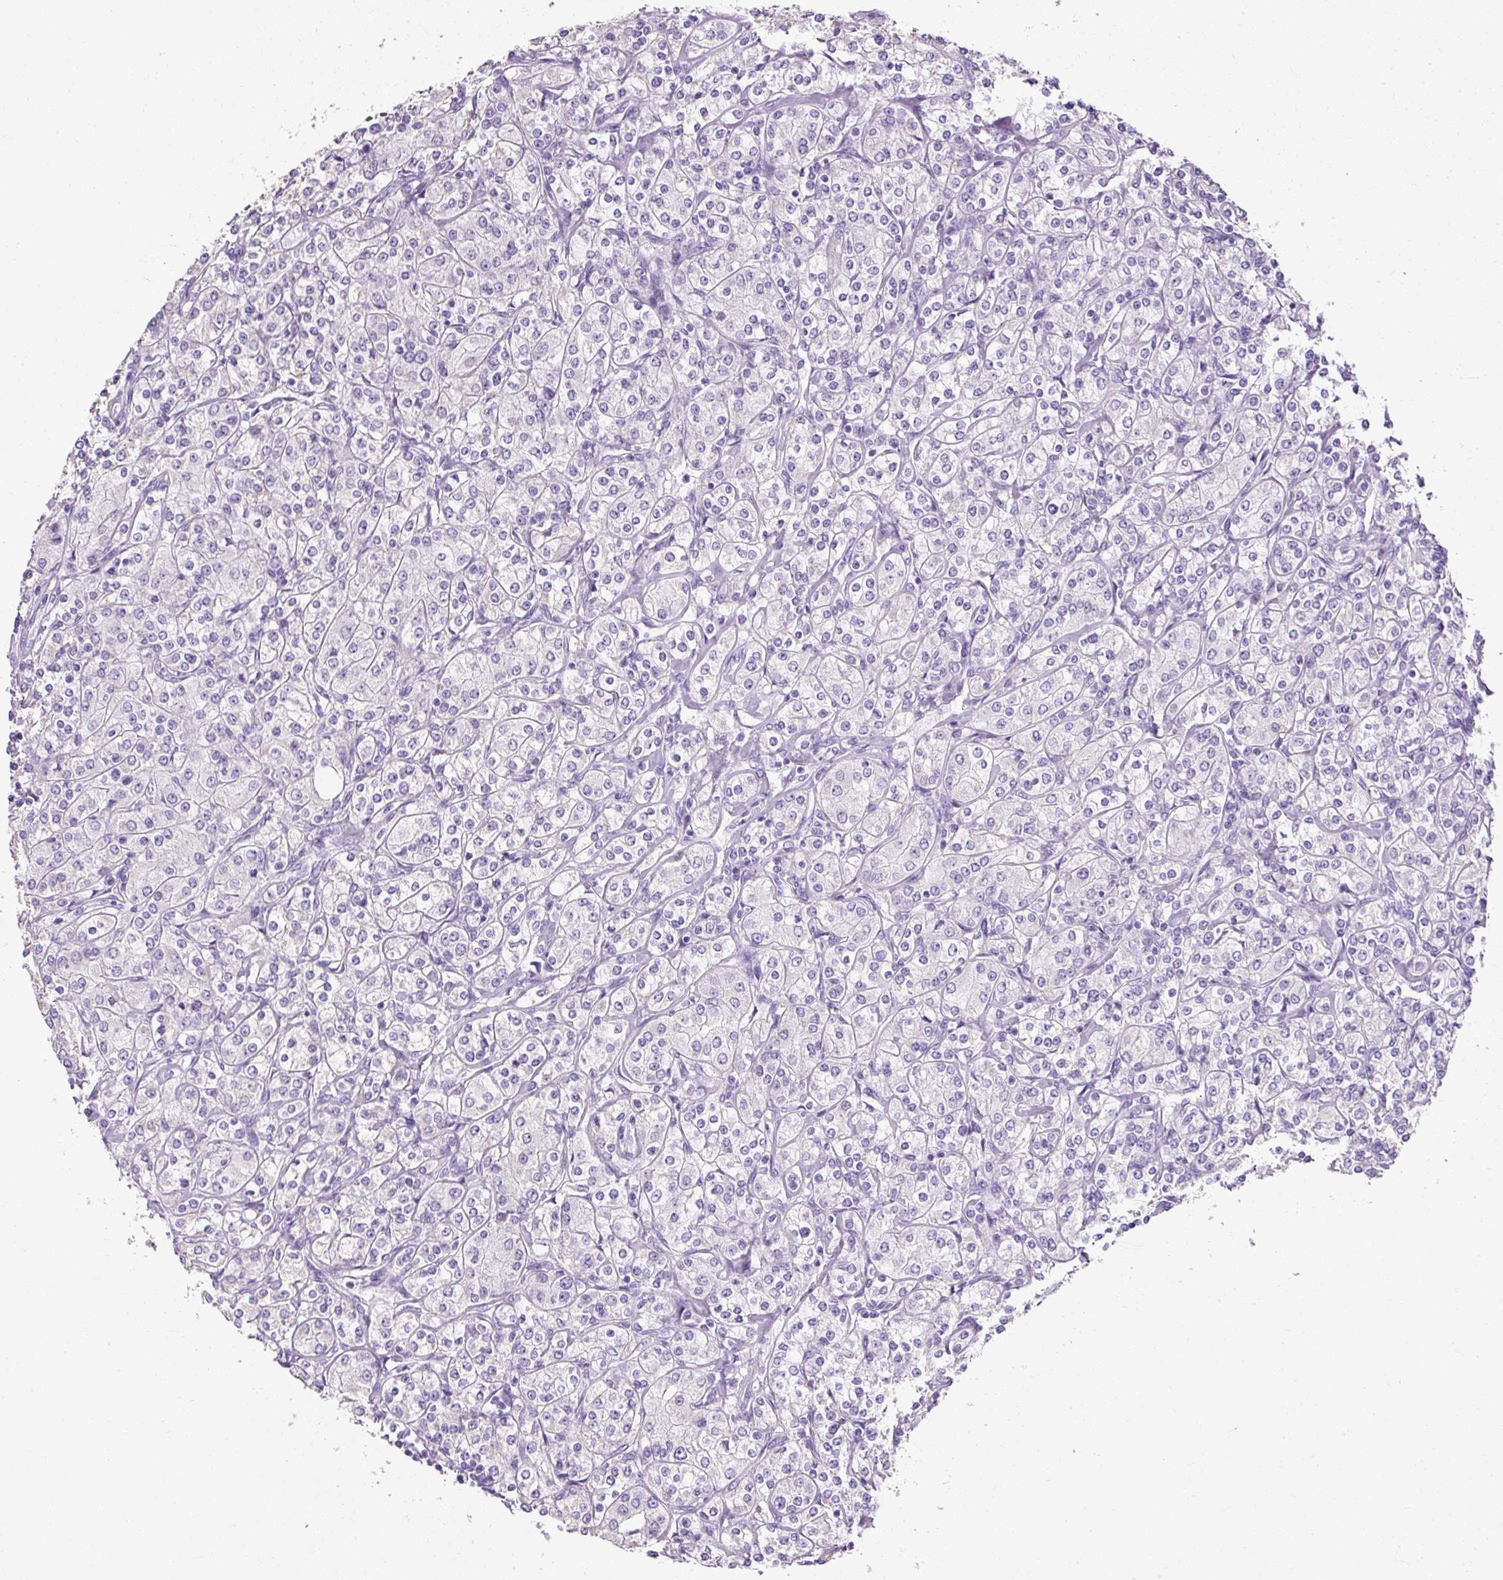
{"staining": {"intensity": "negative", "quantity": "none", "location": "none"}, "tissue": "renal cancer", "cell_type": "Tumor cells", "image_type": "cancer", "snomed": [{"axis": "morphology", "description": "Adenocarcinoma, NOS"}, {"axis": "topography", "description": "Kidney"}], "caption": "Adenocarcinoma (renal) was stained to show a protein in brown. There is no significant expression in tumor cells.", "gene": "C2CD4C", "patient": {"sex": "male", "age": 77}}